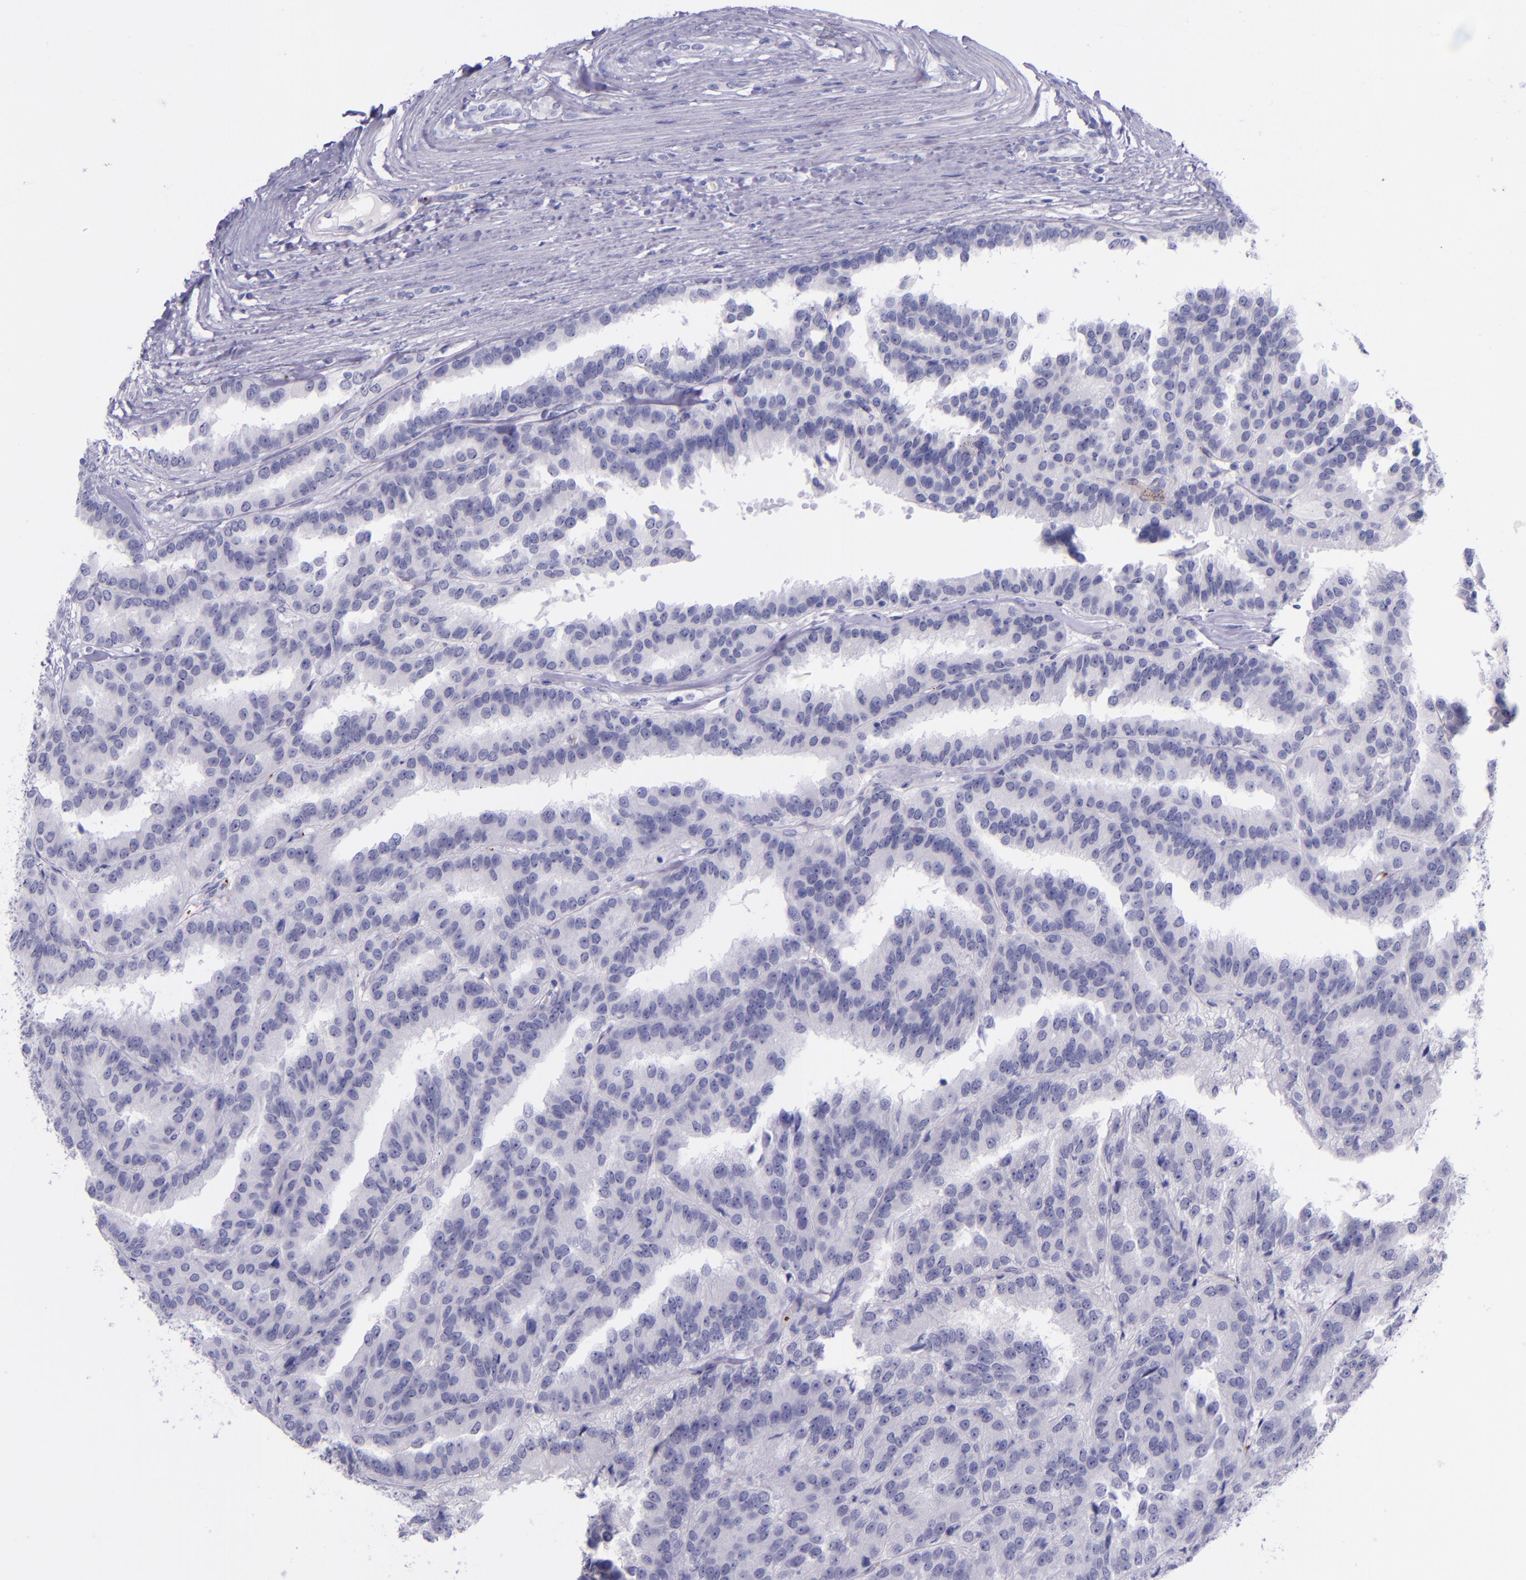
{"staining": {"intensity": "negative", "quantity": "none", "location": "none"}, "tissue": "renal cancer", "cell_type": "Tumor cells", "image_type": "cancer", "snomed": [{"axis": "morphology", "description": "Adenocarcinoma, NOS"}, {"axis": "topography", "description": "Kidney"}], "caption": "High magnification brightfield microscopy of renal adenocarcinoma stained with DAB (brown) and counterstained with hematoxylin (blue): tumor cells show no significant positivity. Brightfield microscopy of immunohistochemistry (IHC) stained with DAB (brown) and hematoxylin (blue), captured at high magnification.", "gene": "SELE", "patient": {"sex": "male", "age": 46}}